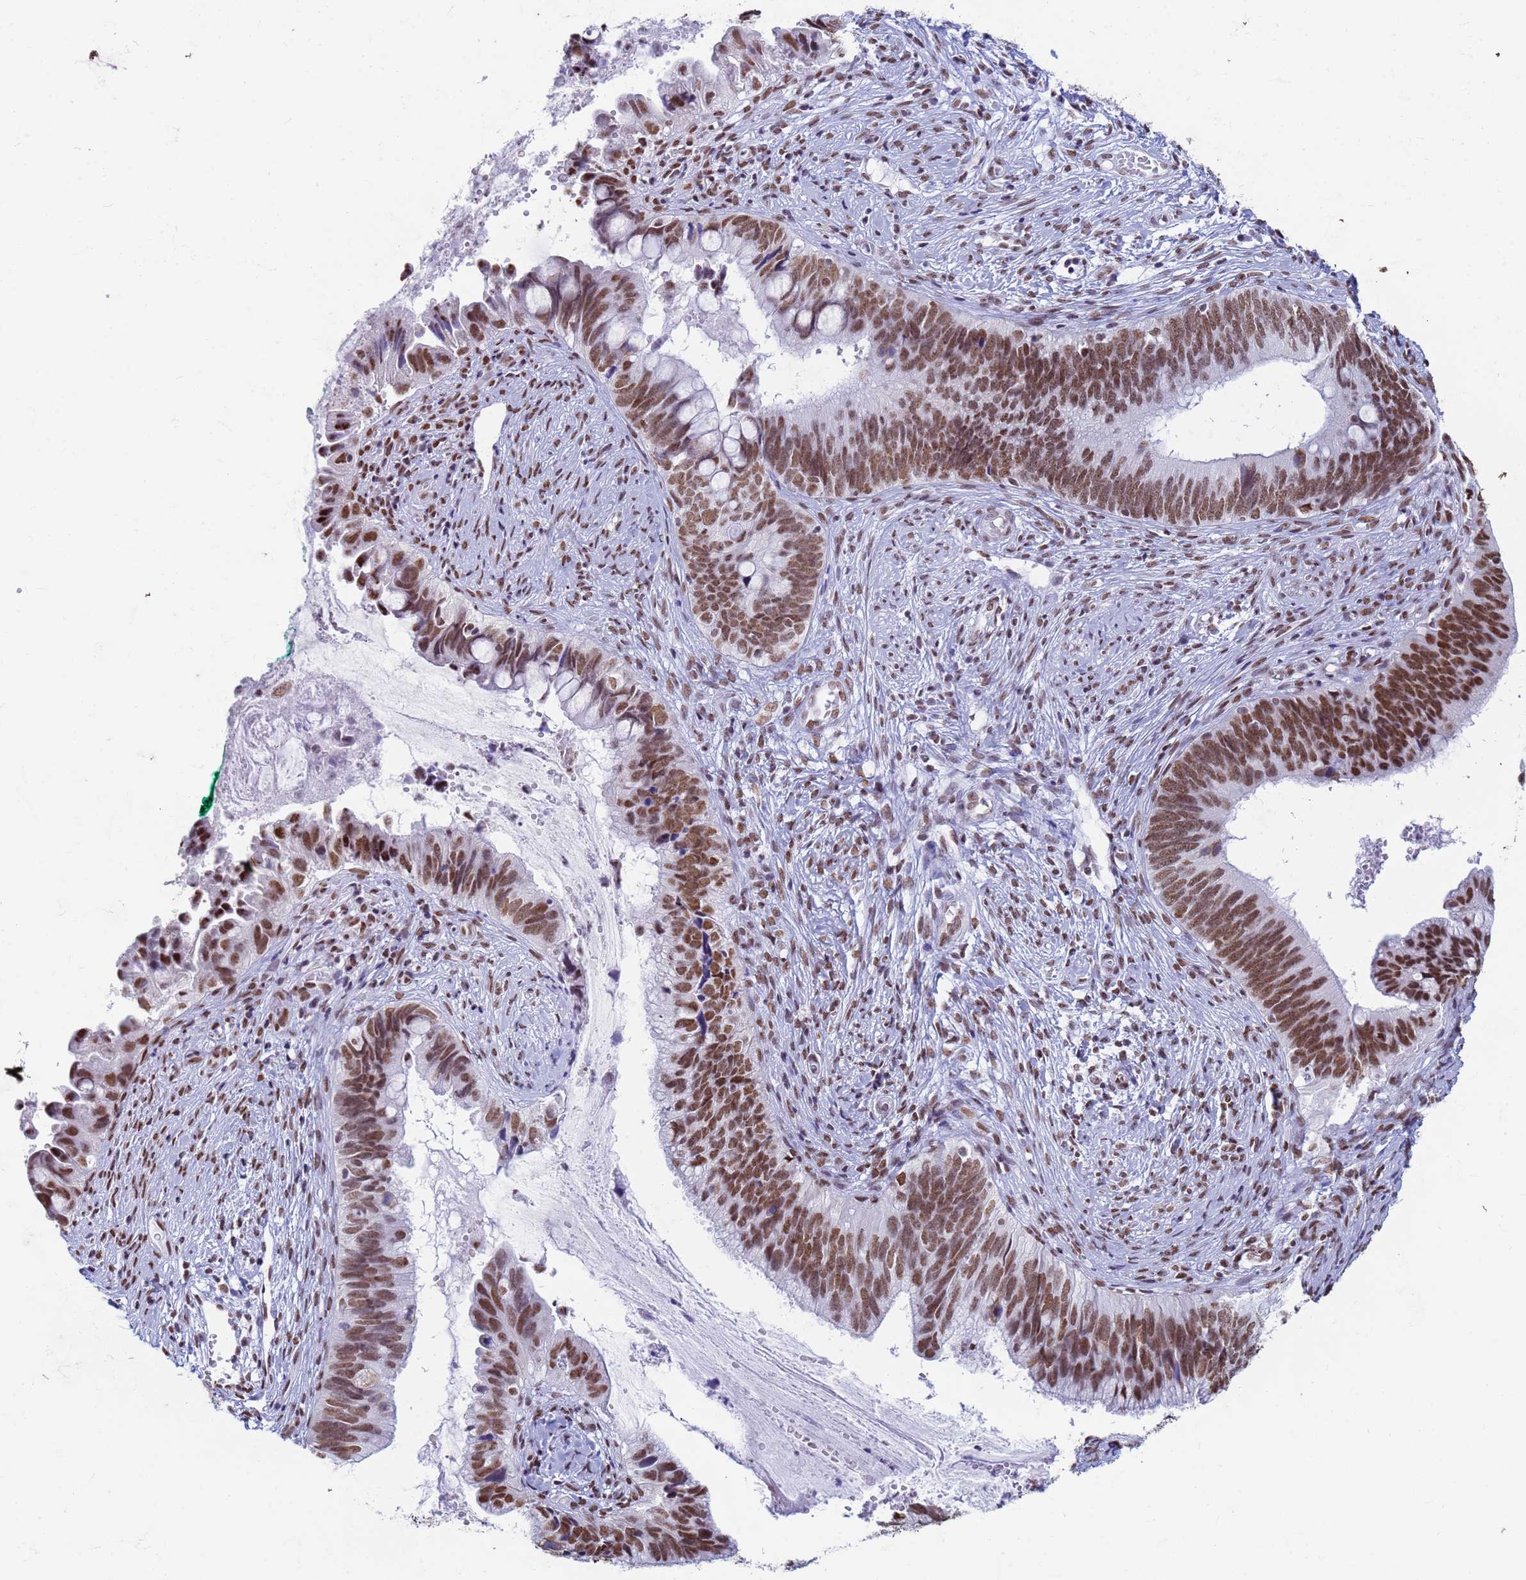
{"staining": {"intensity": "strong", "quantity": ">75%", "location": "nuclear"}, "tissue": "cervical cancer", "cell_type": "Tumor cells", "image_type": "cancer", "snomed": [{"axis": "morphology", "description": "Adenocarcinoma, NOS"}, {"axis": "topography", "description": "Cervix"}], "caption": "Immunohistochemistry image of cervical cancer (adenocarcinoma) stained for a protein (brown), which demonstrates high levels of strong nuclear expression in approximately >75% of tumor cells.", "gene": "FAM170B", "patient": {"sex": "female", "age": 42}}